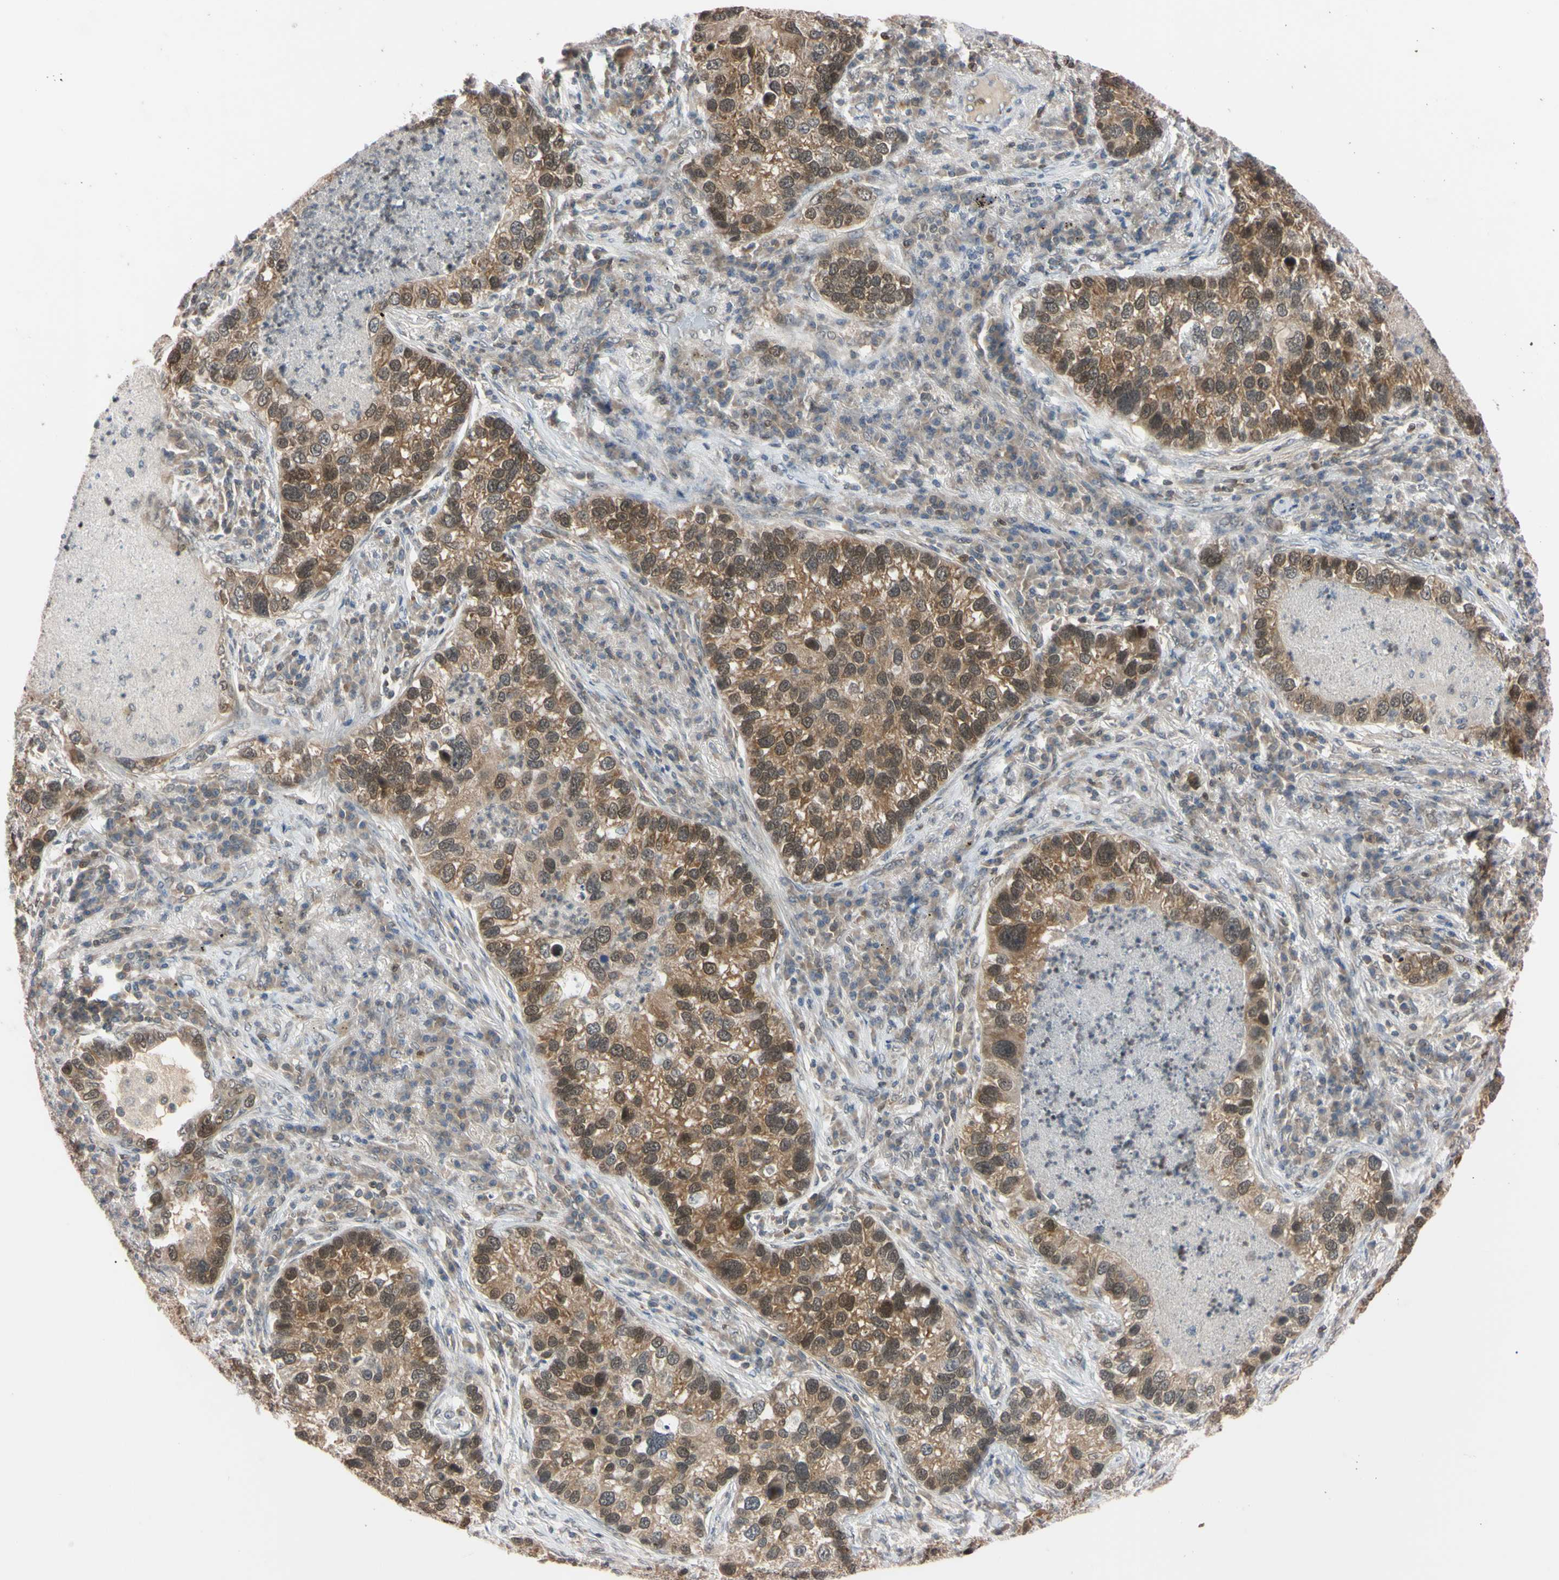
{"staining": {"intensity": "moderate", "quantity": ">75%", "location": "cytoplasmic/membranous,nuclear"}, "tissue": "lung cancer", "cell_type": "Tumor cells", "image_type": "cancer", "snomed": [{"axis": "morphology", "description": "Normal tissue, NOS"}, {"axis": "morphology", "description": "Adenocarcinoma, NOS"}, {"axis": "topography", "description": "Bronchus"}, {"axis": "topography", "description": "Lung"}], "caption": "Tumor cells reveal moderate cytoplasmic/membranous and nuclear staining in about >75% of cells in lung adenocarcinoma.", "gene": "UBE2I", "patient": {"sex": "male", "age": 54}}